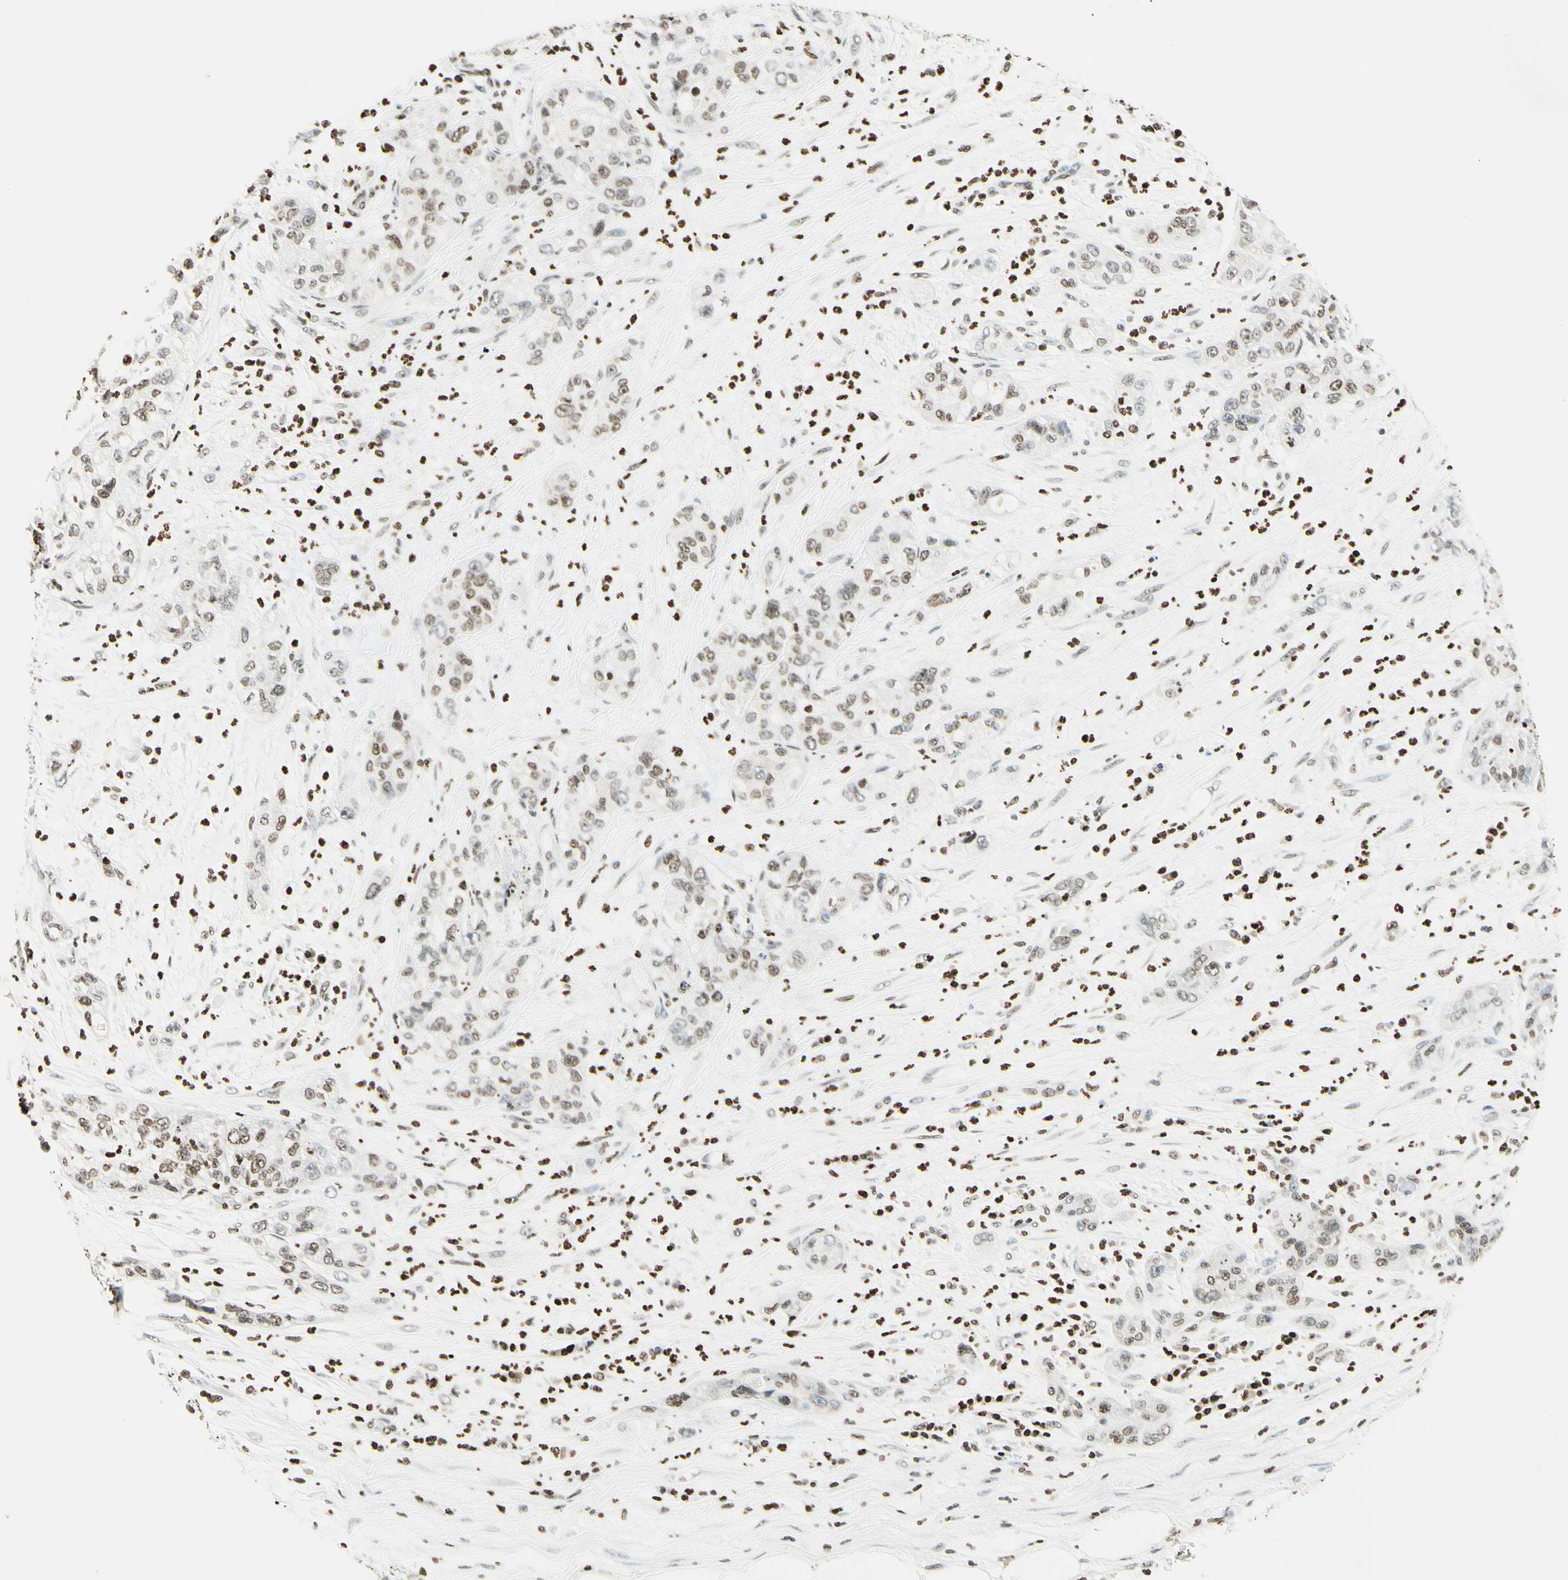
{"staining": {"intensity": "moderate", "quantity": "25%-75%", "location": "nuclear"}, "tissue": "pancreatic cancer", "cell_type": "Tumor cells", "image_type": "cancer", "snomed": [{"axis": "morphology", "description": "Adenocarcinoma, NOS"}, {"axis": "topography", "description": "Pancreas"}], "caption": "This is a photomicrograph of immunohistochemistry (IHC) staining of pancreatic adenocarcinoma, which shows moderate expression in the nuclear of tumor cells.", "gene": "MSH2", "patient": {"sex": "female", "age": 78}}